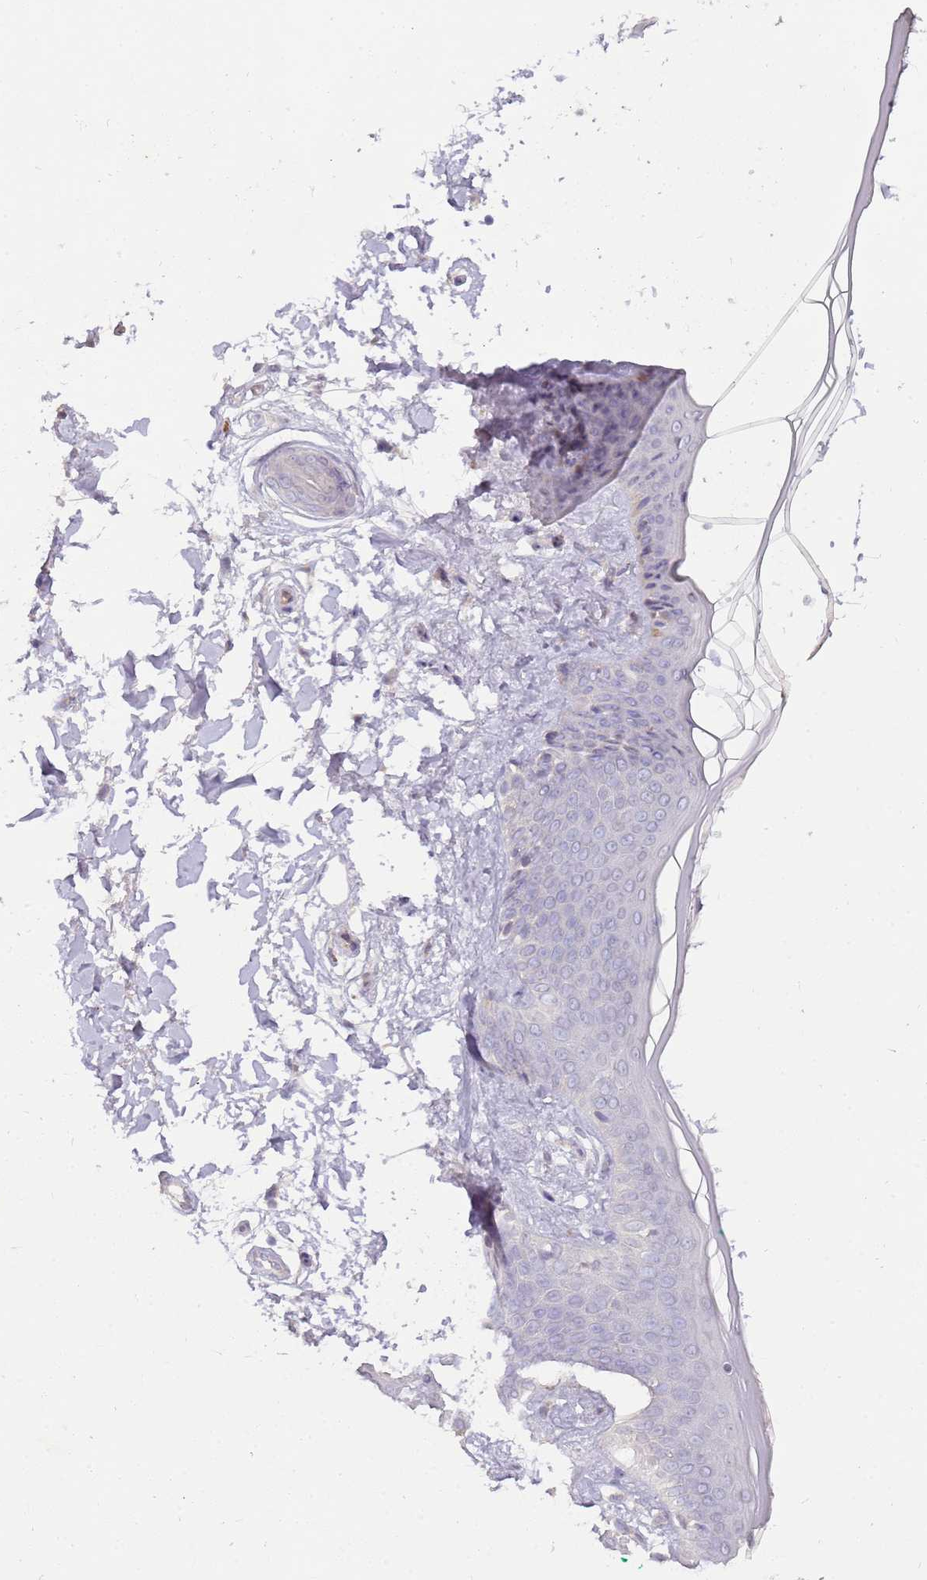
{"staining": {"intensity": "negative", "quantity": "none", "location": "none"}, "tissue": "skin", "cell_type": "Fibroblasts", "image_type": "normal", "snomed": [{"axis": "morphology", "description": "Normal tissue, NOS"}, {"axis": "topography", "description": "Skin"}], "caption": "This is an immunohistochemistry photomicrograph of unremarkable skin. There is no staining in fibroblasts.", "gene": "NMUR2", "patient": {"sex": "female", "age": 34}}